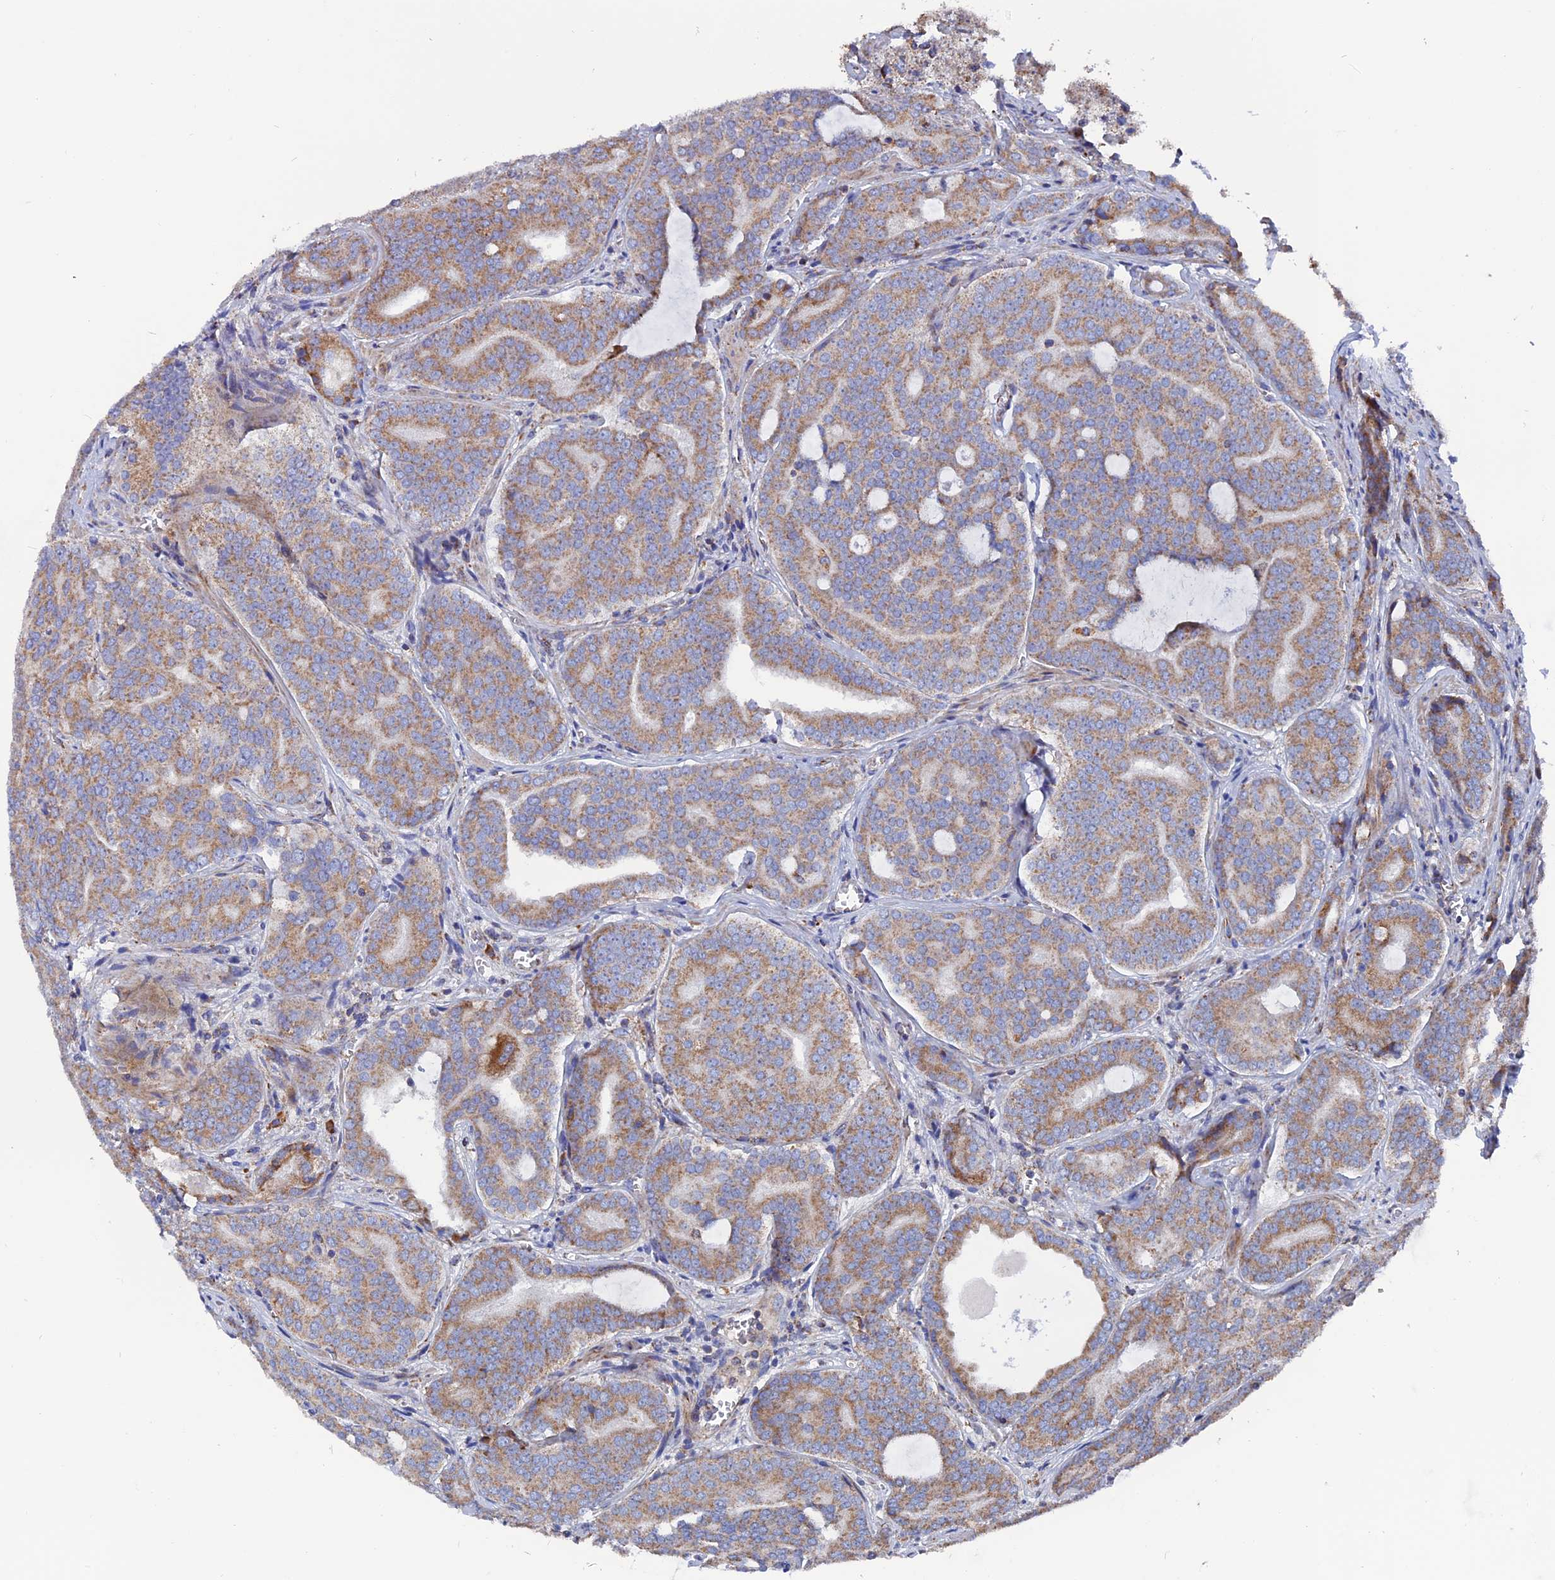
{"staining": {"intensity": "moderate", "quantity": ">75%", "location": "cytoplasmic/membranous"}, "tissue": "prostate cancer", "cell_type": "Tumor cells", "image_type": "cancer", "snomed": [{"axis": "morphology", "description": "Adenocarcinoma, High grade"}, {"axis": "topography", "description": "Prostate"}], "caption": "Protein expression analysis of prostate adenocarcinoma (high-grade) displays moderate cytoplasmic/membranous expression in about >75% of tumor cells.", "gene": "TGFA", "patient": {"sex": "male", "age": 55}}